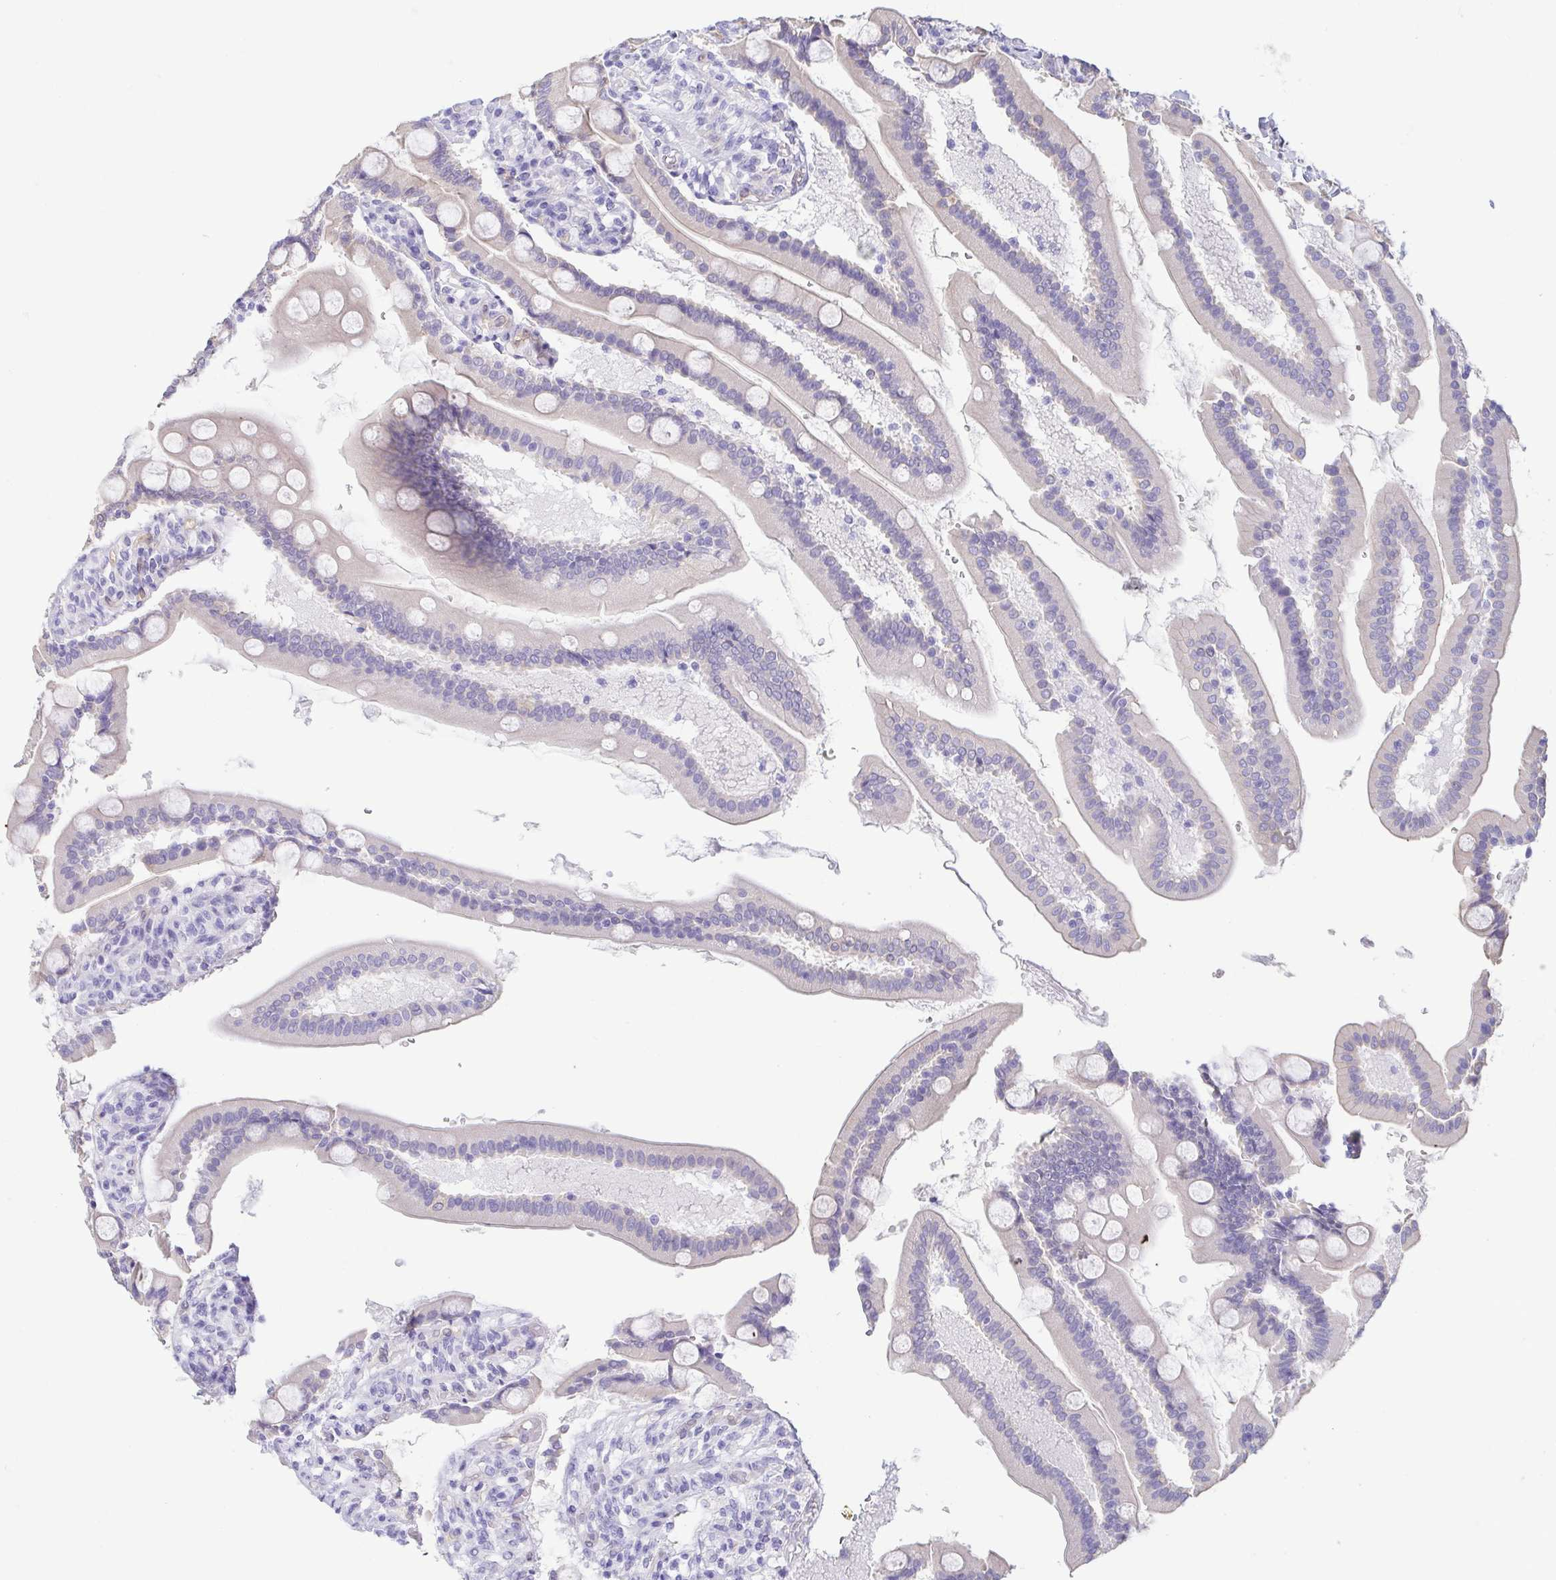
{"staining": {"intensity": "negative", "quantity": "none", "location": "none"}, "tissue": "duodenum", "cell_type": "Glandular cells", "image_type": "normal", "snomed": [{"axis": "morphology", "description": "Normal tissue, NOS"}, {"axis": "topography", "description": "Duodenum"}], "caption": "Immunohistochemistry (IHC) micrograph of unremarkable duodenum stained for a protein (brown), which displays no staining in glandular cells. (DAB IHC visualized using brightfield microscopy, high magnification).", "gene": "FABP3", "patient": {"sex": "female", "age": 67}}